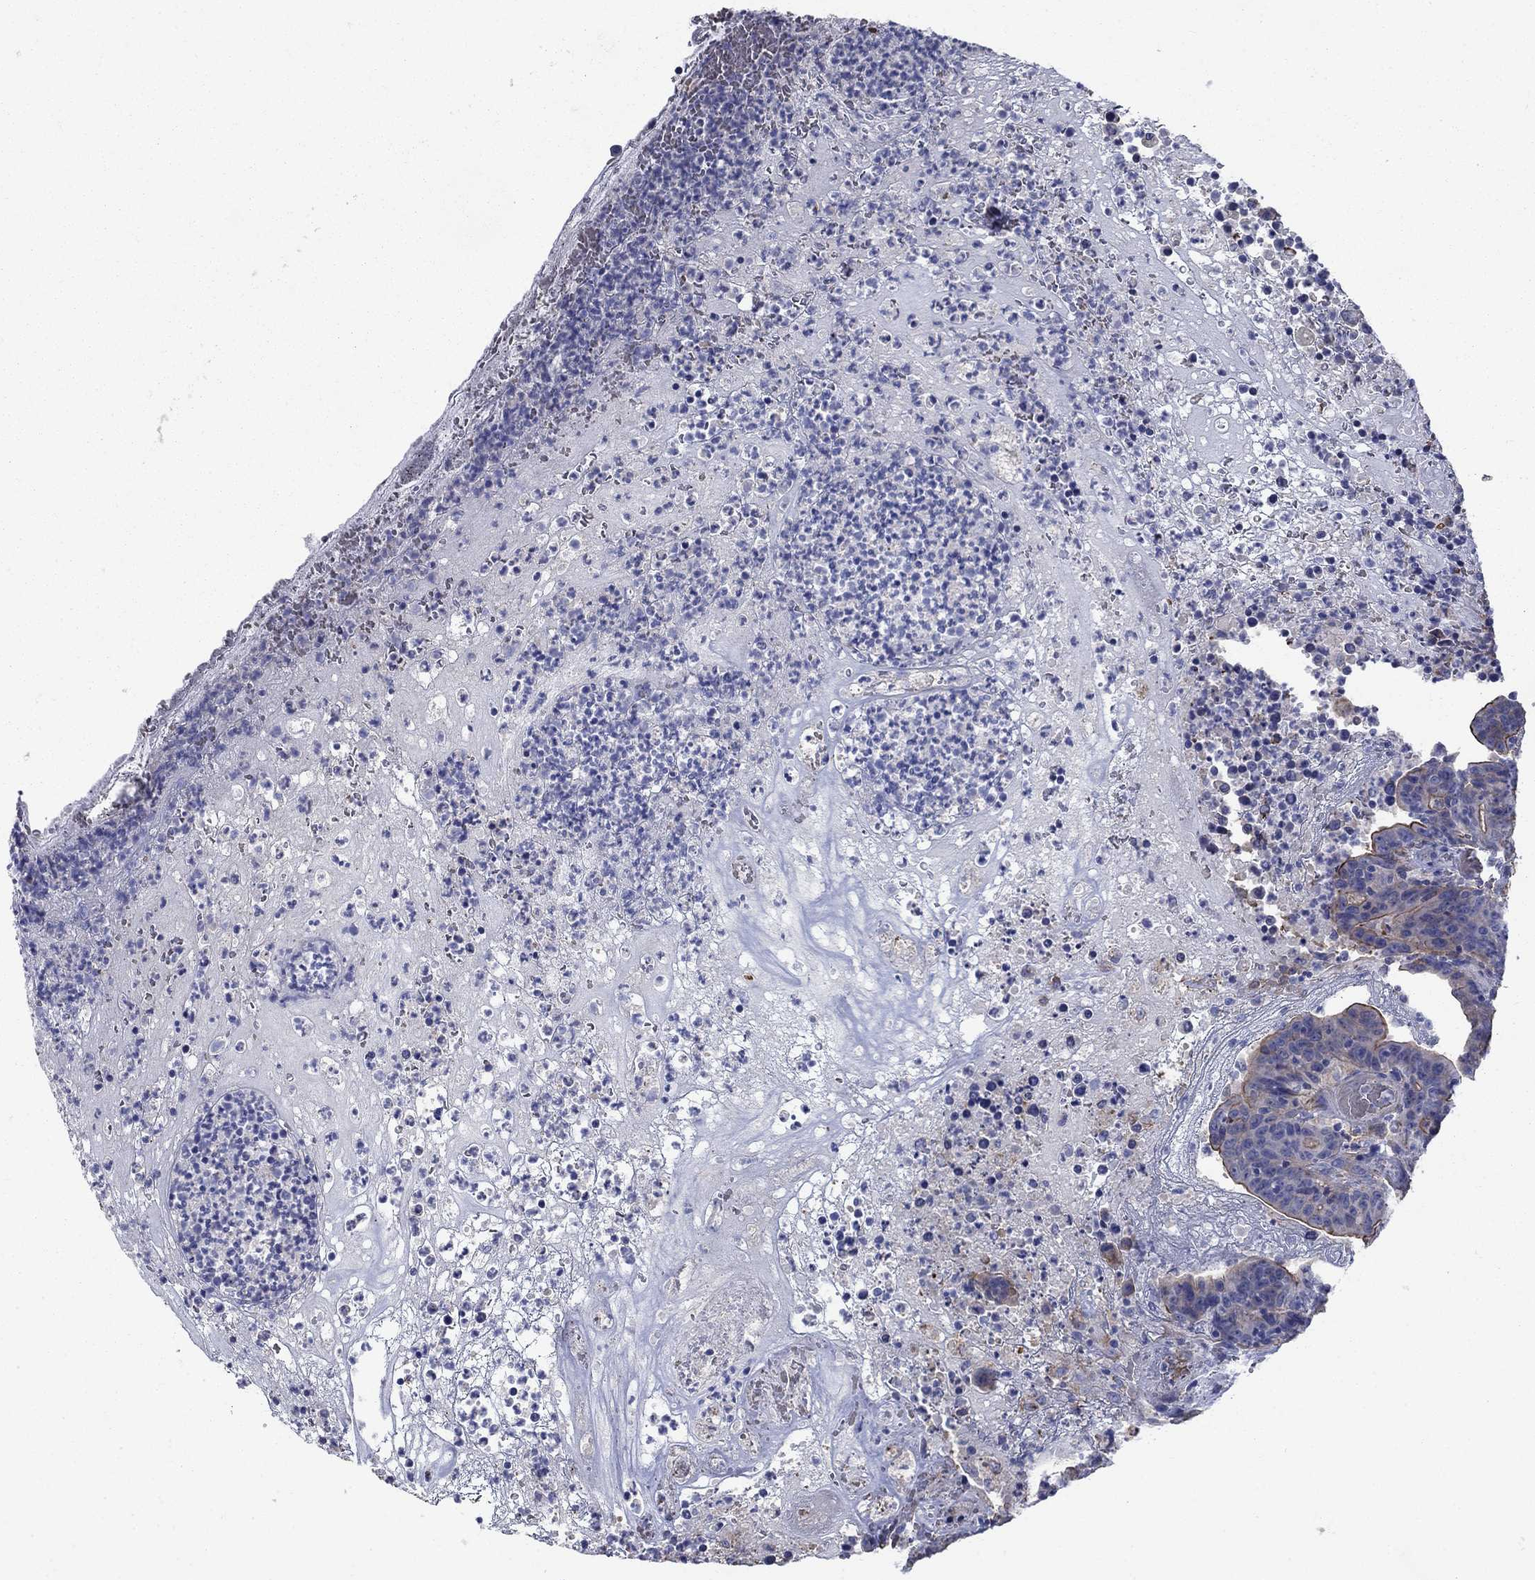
{"staining": {"intensity": "strong", "quantity": "<25%", "location": "cytoplasmic/membranous"}, "tissue": "colorectal cancer", "cell_type": "Tumor cells", "image_type": "cancer", "snomed": [{"axis": "morphology", "description": "Adenocarcinoma, NOS"}, {"axis": "topography", "description": "Colon"}], "caption": "Protein staining displays strong cytoplasmic/membranous positivity in about <25% of tumor cells in colorectal cancer. (DAB = brown stain, brightfield microscopy at high magnification).", "gene": "FLNC", "patient": {"sex": "female", "age": 75}}